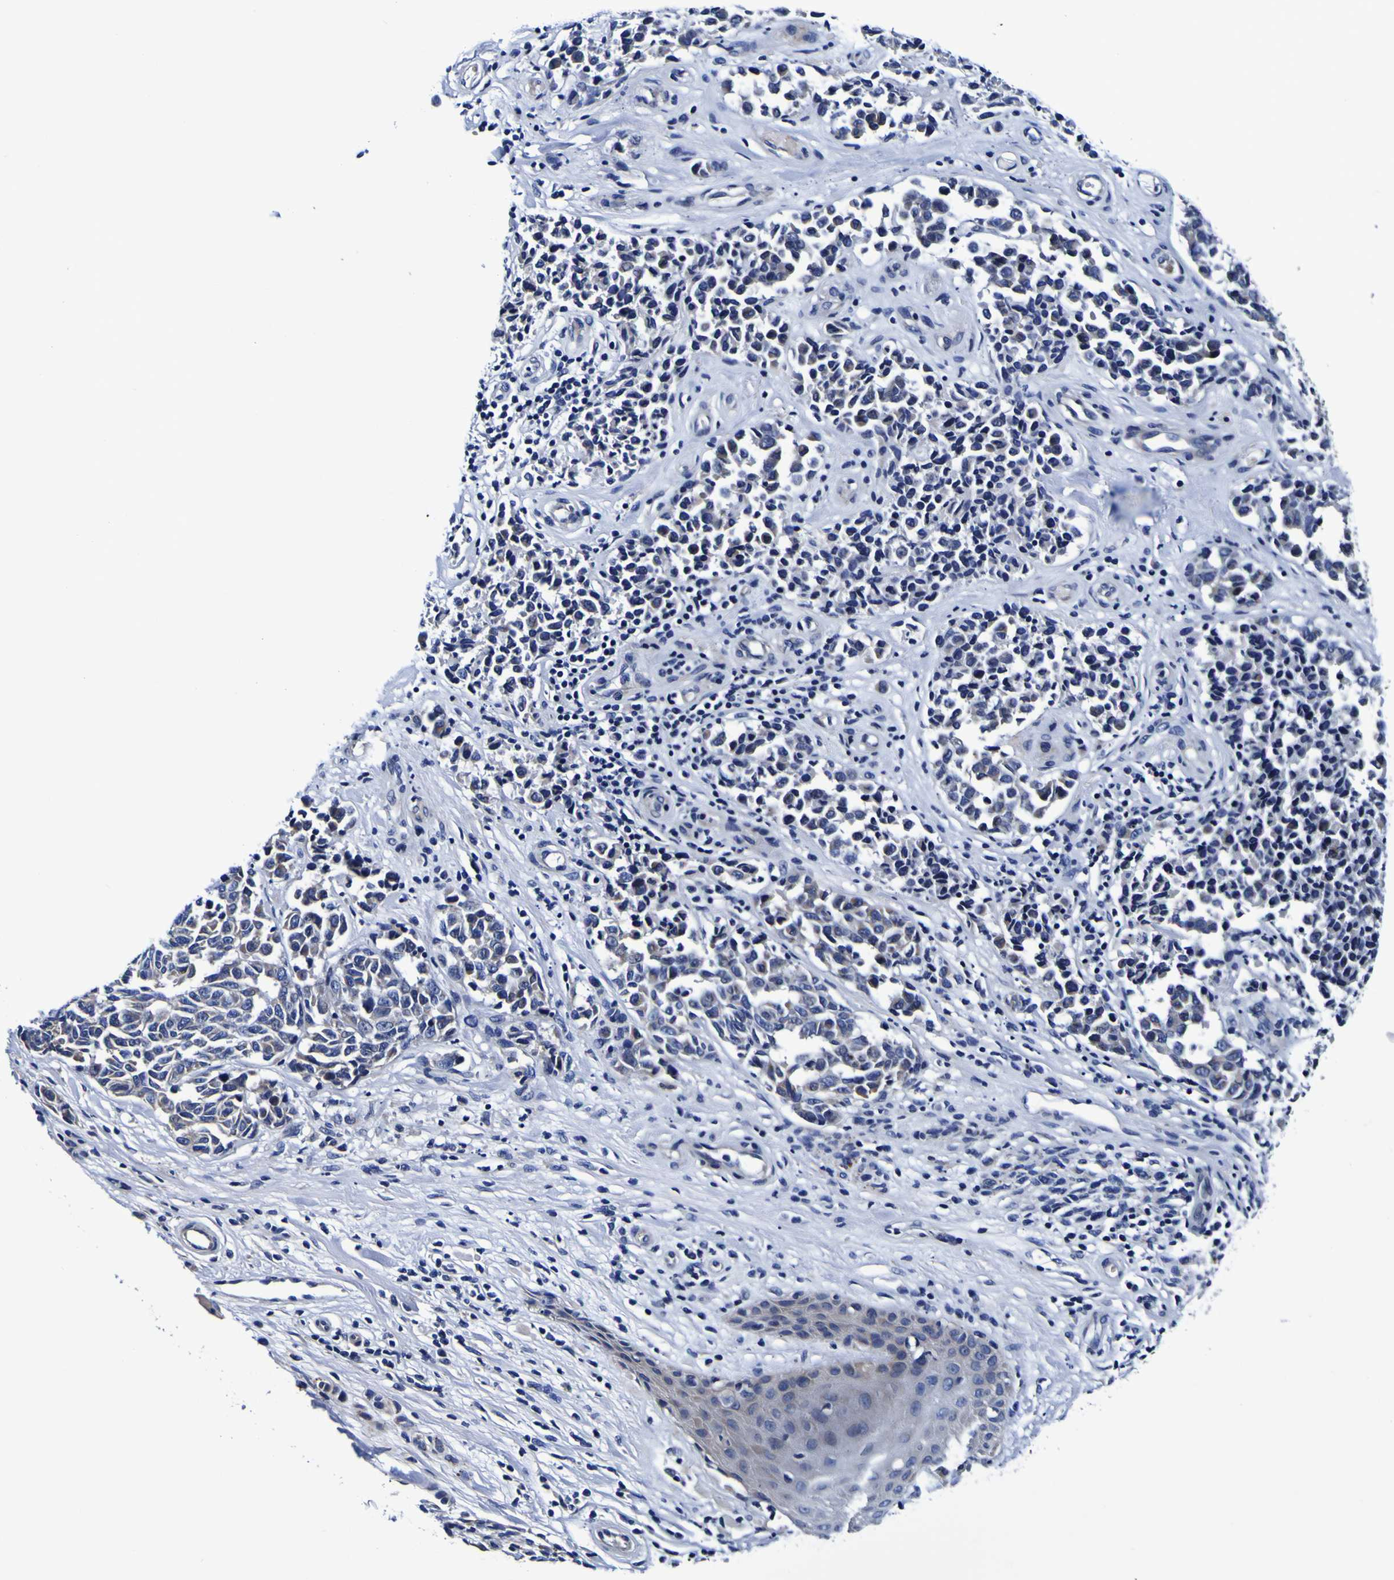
{"staining": {"intensity": "weak", "quantity": ">75%", "location": "cytoplasmic/membranous"}, "tissue": "melanoma", "cell_type": "Tumor cells", "image_type": "cancer", "snomed": [{"axis": "morphology", "description": "Malignant melanoma, NOS"}, {"axis": "topography", "description": "Skin"}], "caption": "Human melanoma stained with a brown dye exhibits weak cytoplasmic/membranous positive expression in approximately >75% of tumor cells.", "gene": "PDLIM4", "patient": {"sex": "female", "age": 64}}